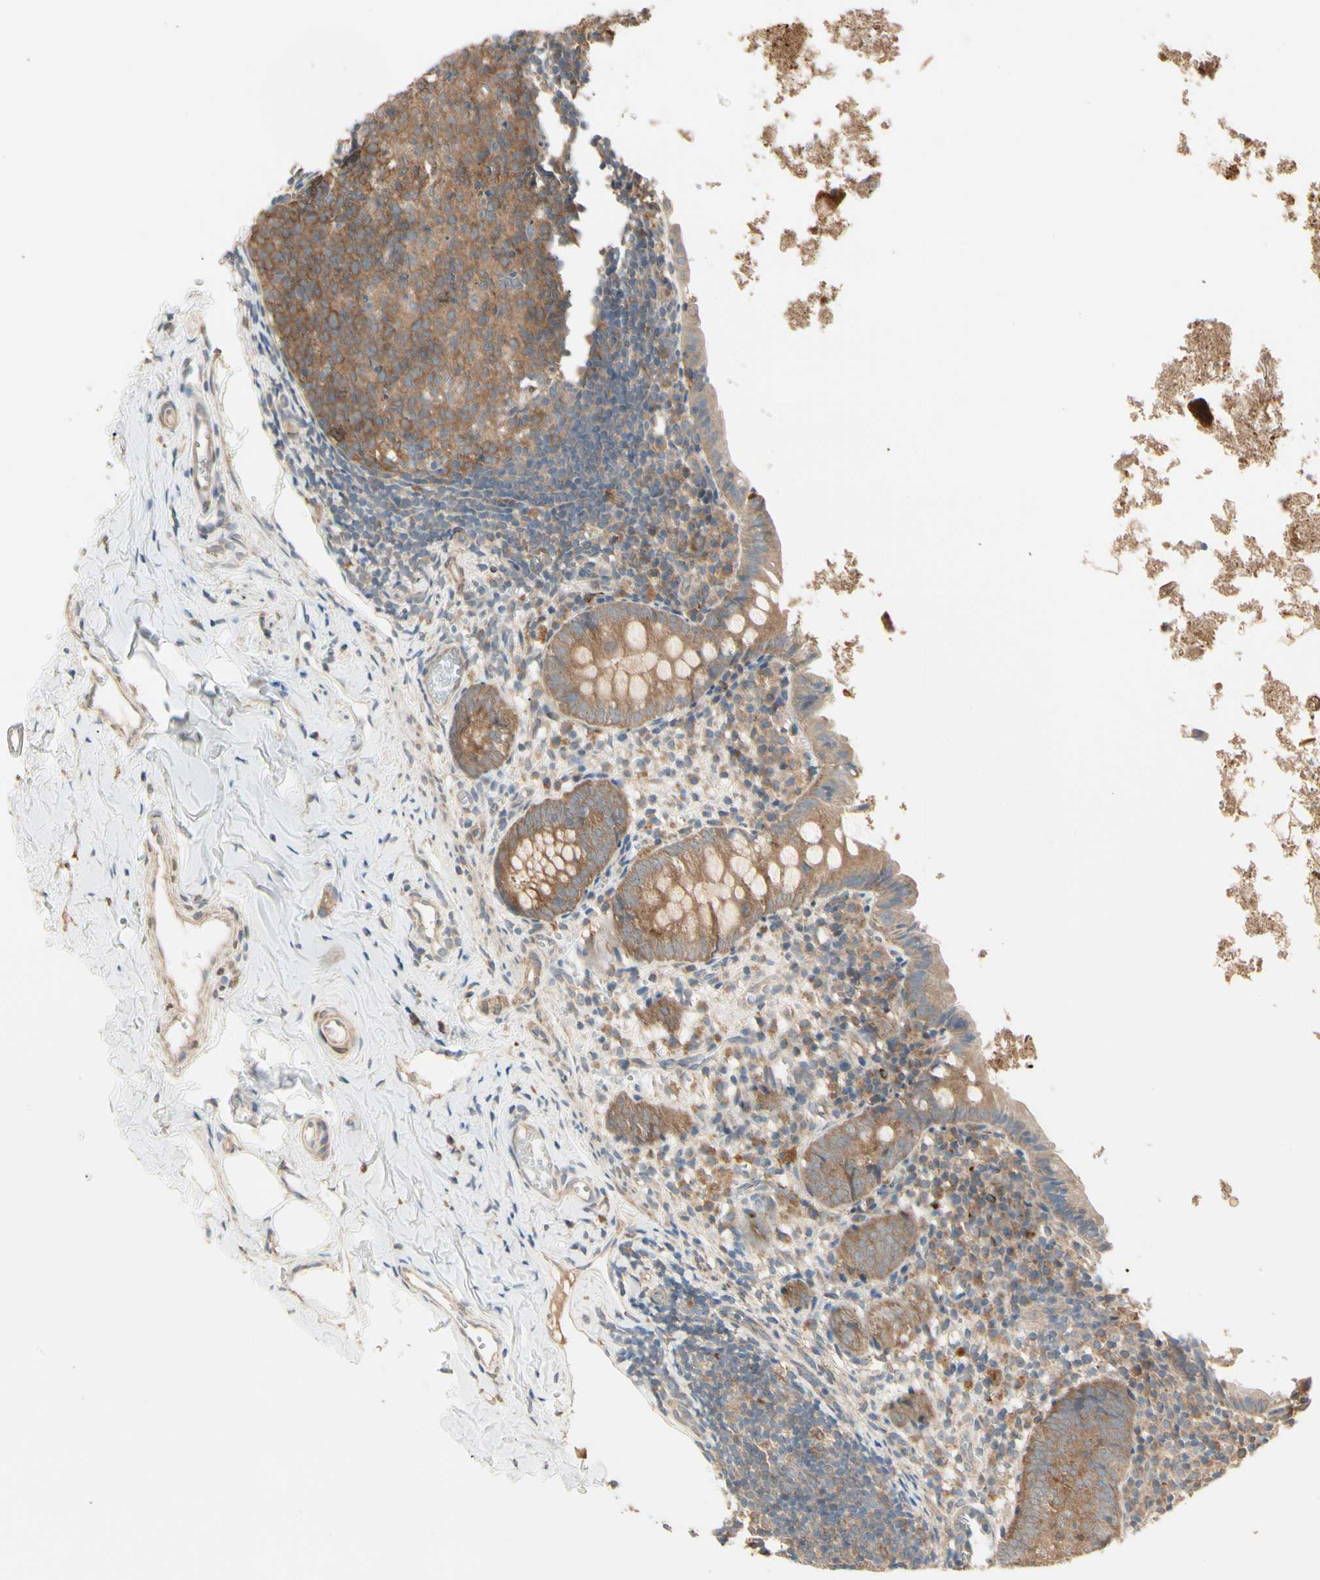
{"staining": {"intensity": "moderate", "quantity": ">75%", "location": "cytoplasmic/membranous"}, "tissue": "appendix", "cell_type": "Glandular cells", "image_type": "normal", "snomed": [{"axis": "morphology", "description": "Normal tissue, NOS"}, {"axis": "topography", "description": "Appendix"}], "caption": "A micrograph of appendix stained for a protein exhibits moderate cytoplasmic/membranous brown staining in glandular cells. The staining was performed using DAB, with brown indicating positive protein expression. Nuclei are stained blue with hematoxylin.", "gene": "IRAG1", "patient": {"sex": "female", "age": 10}}